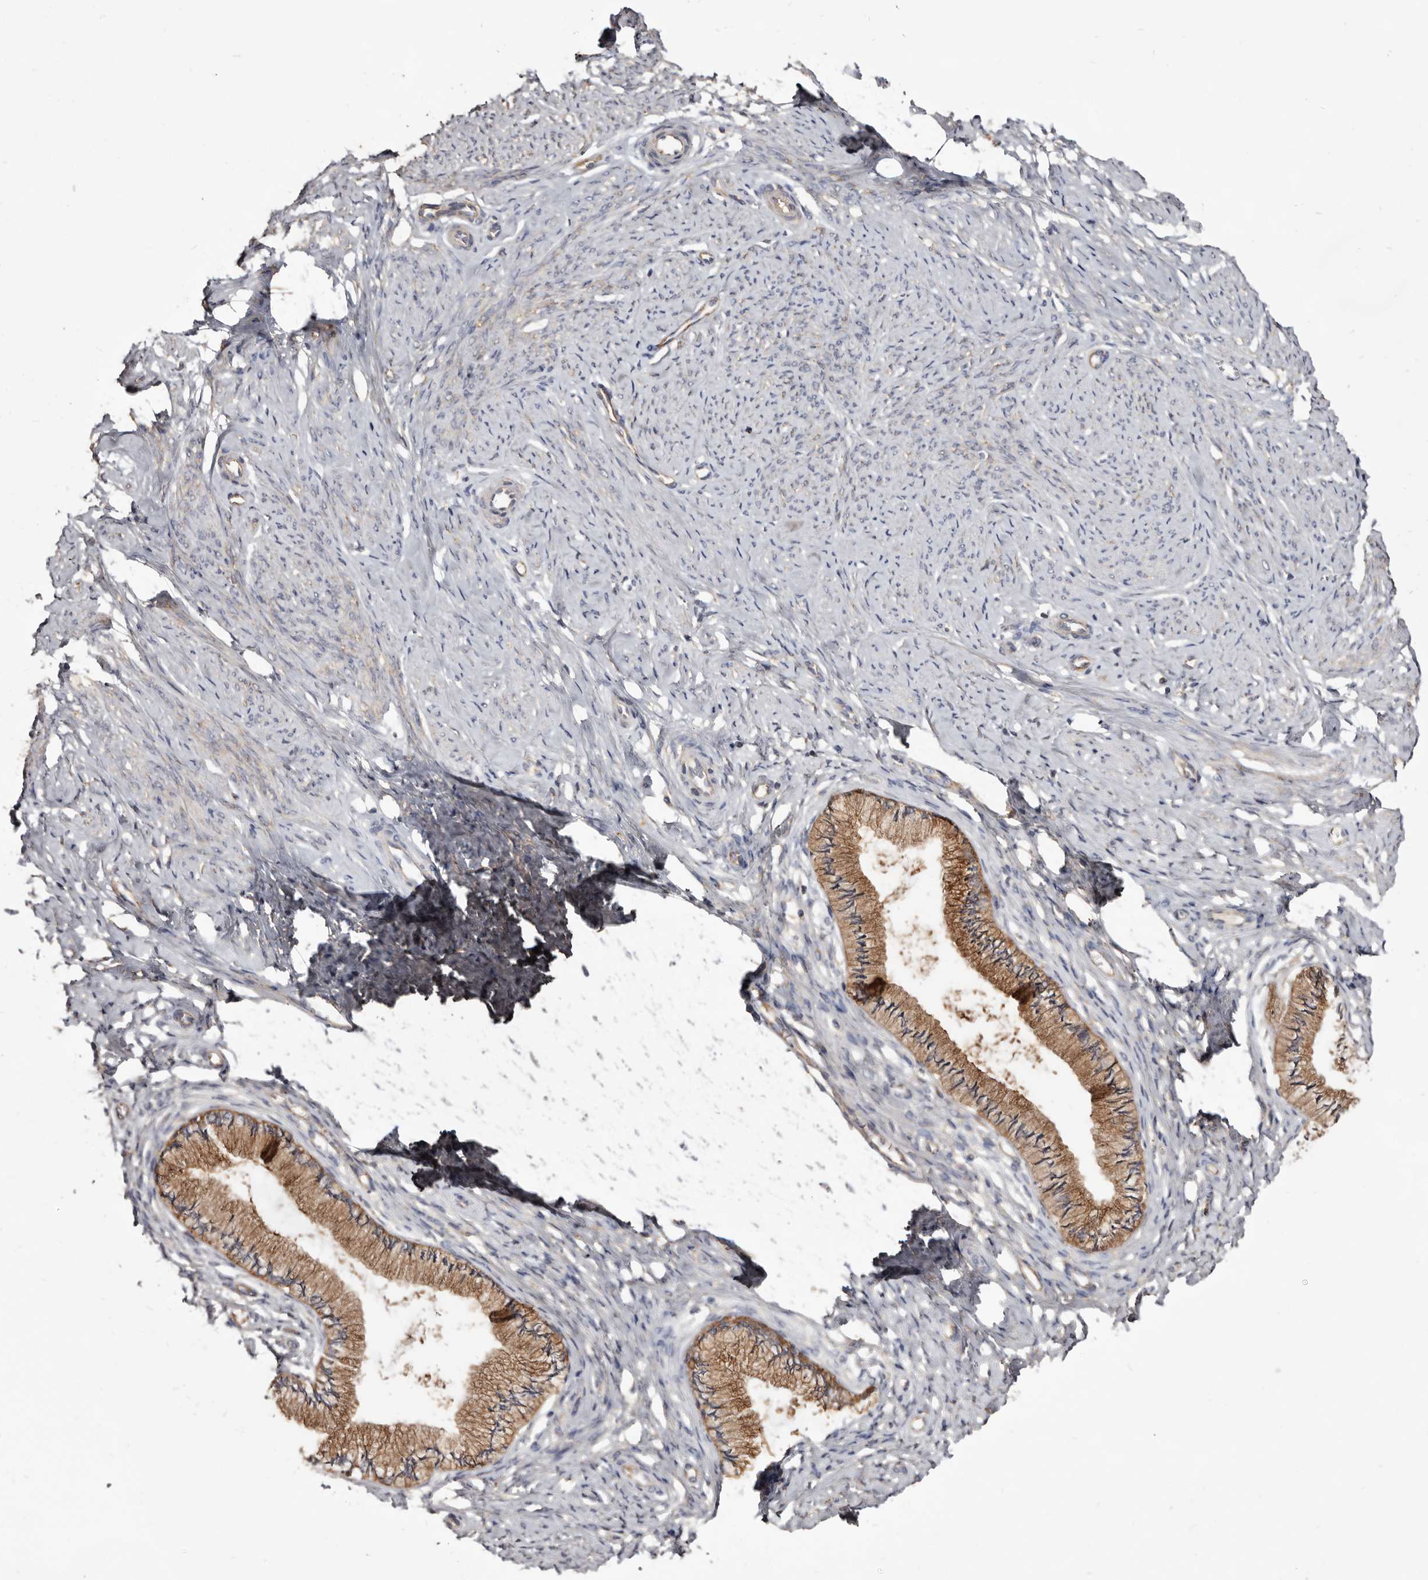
{"staining": {"intensity": "strong", "quantity": ">75%", "location": "cytoplasmic/membranous"}, "tissue": "cervix", "cell_type": "Glandular cells", "image_type": "normal", "snomed": [{"axis": "morphology", "description": "Normal tissue, NOS"}, {"axis": "topography", "description": "Cervix"}], "caption": "Glandular cells demonstrate strong cytoplasmic/membranous staining in about >75% of cells in unremarkable cervix.", "gene": "TPD52", "patient": {"sex": "female", "age": 36}}